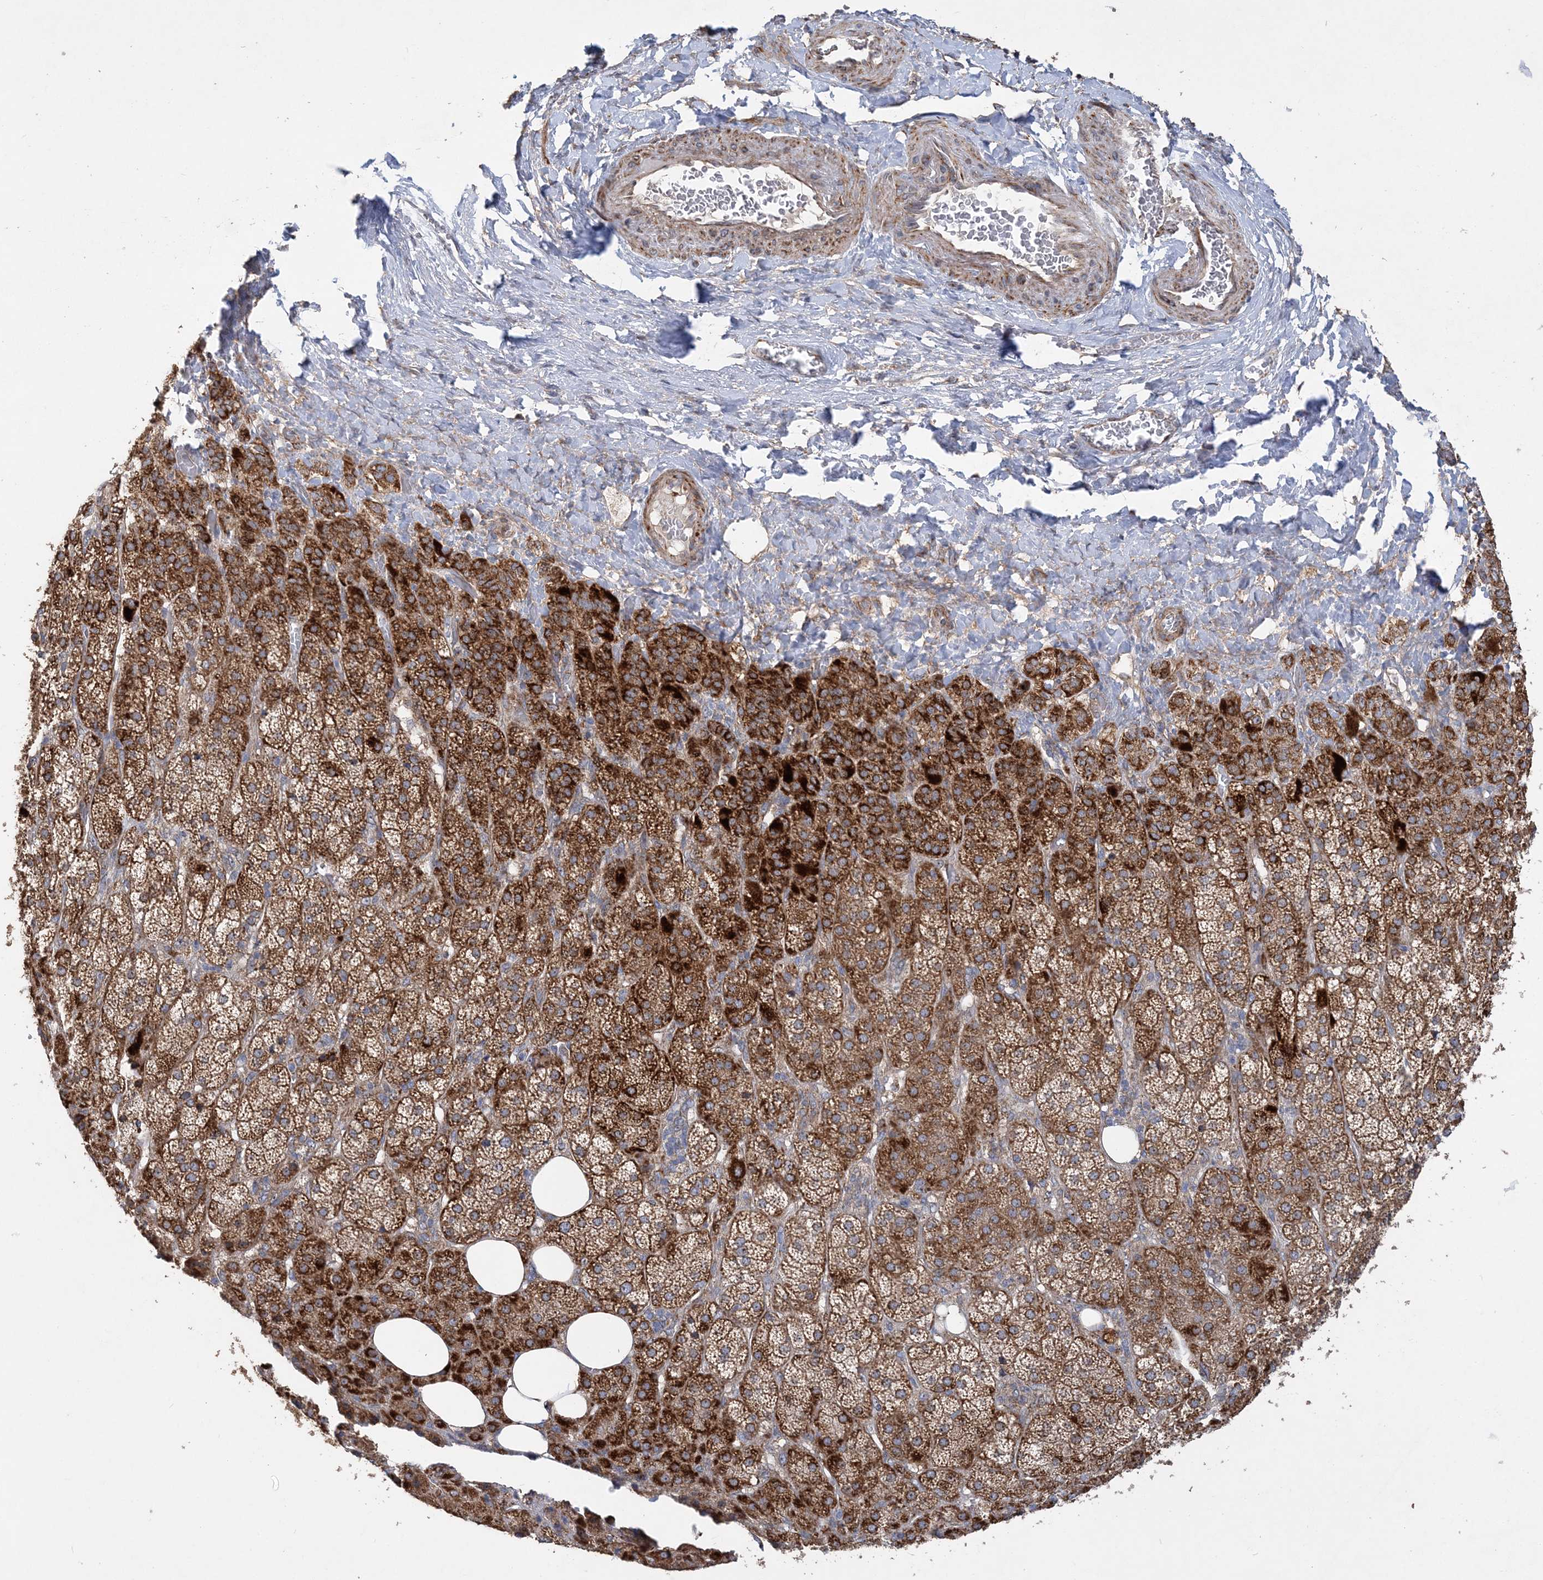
{"staining": {"intensity": "strong", "quantity": ">75%", "location": "cytoplasmic/membranous"}, "tissue": "adrenal gland", "cell_type": "Glandular cells", "image_type": "normal", "snomed": [{"axis": "morphology", "description": "Normal tissue, NOS"}, {"axis": "topography", "description": "Adrenal gland"}], "caption": "Protein analysis of benign adrenal gland exhibits strong cytoplasmic/membranous positivity in approximately >75% of glandular cells.", "gene": "FEZ2", "patient": {"sex": "female", "age": 57}}